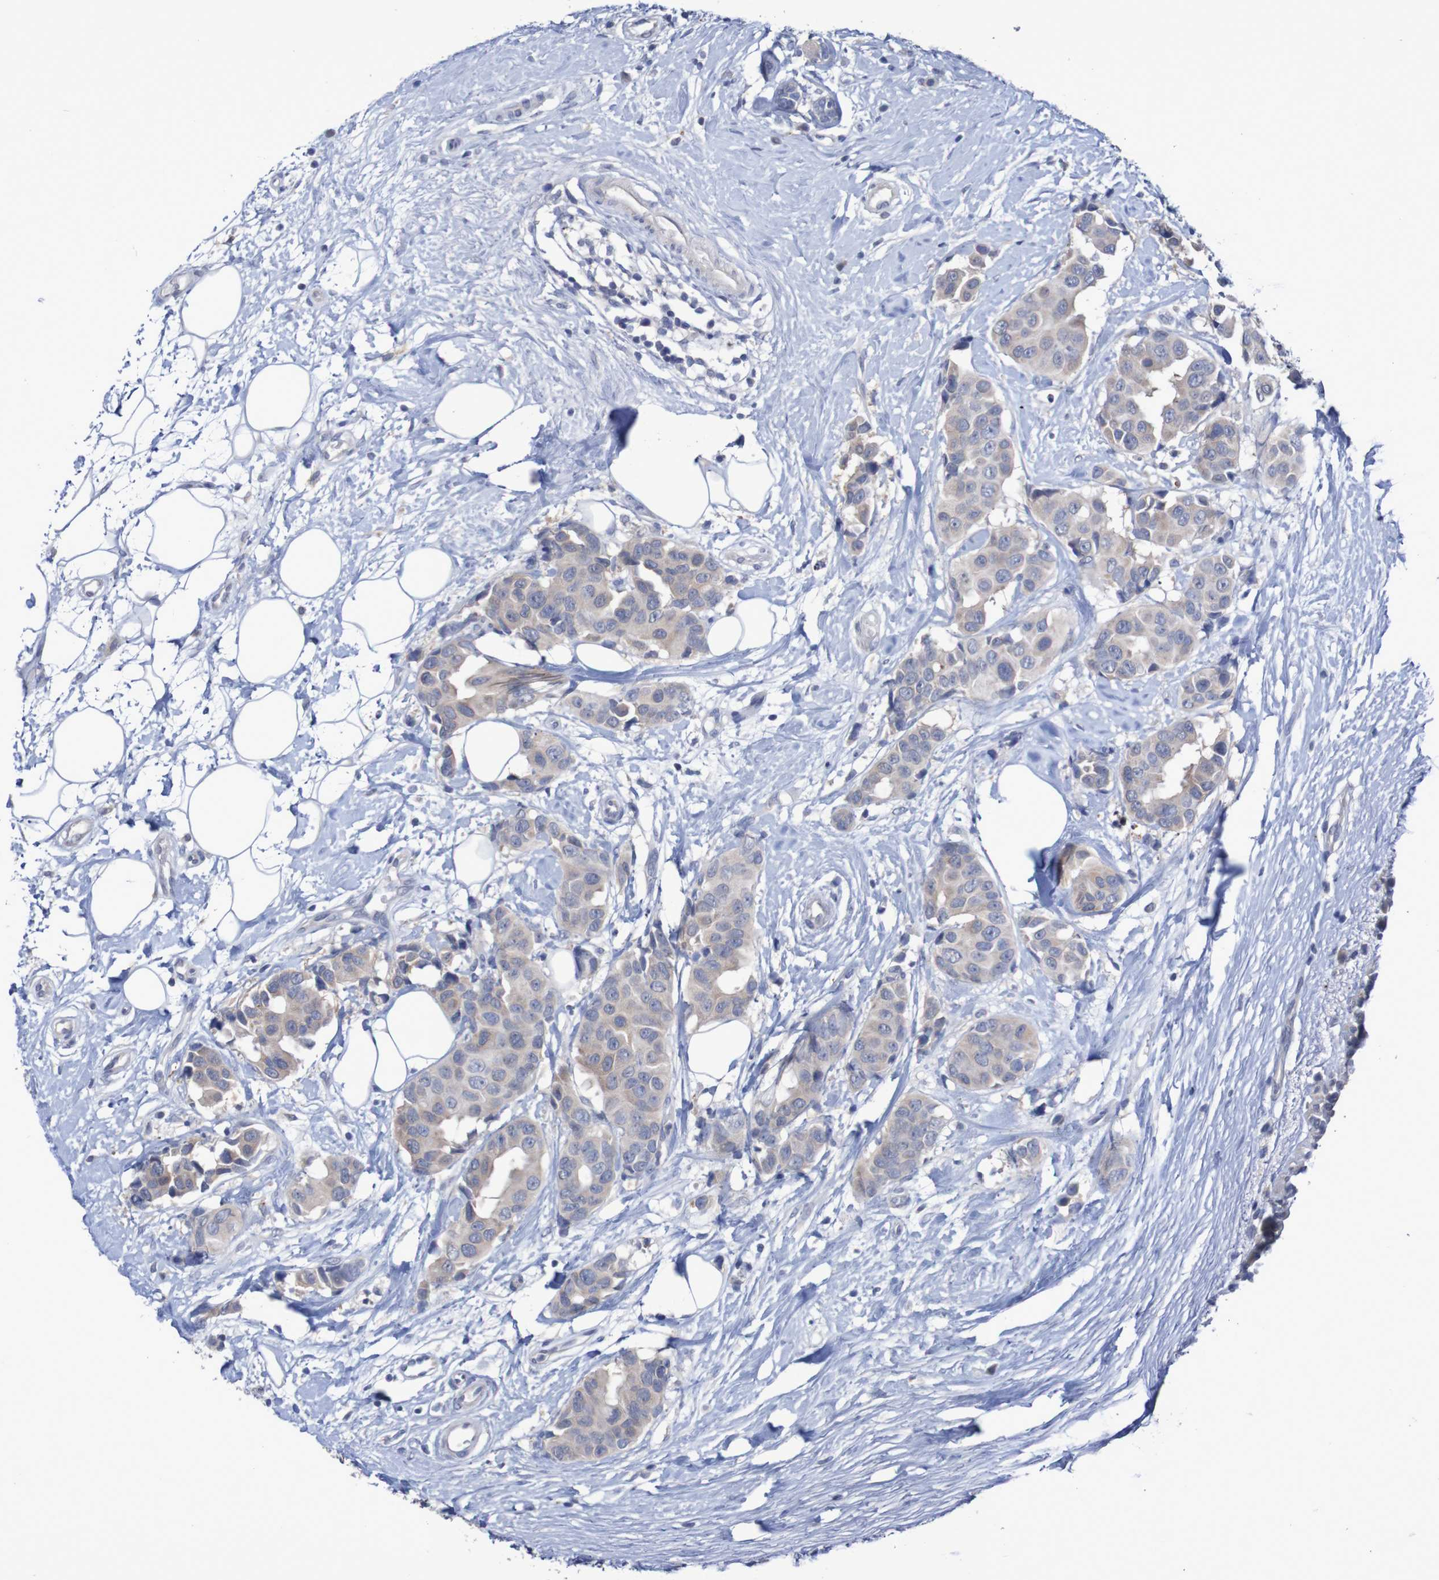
{"staining": {"intensity": "weak", "quantity": "<25%", "location": "cytoplasmic/membranous"}, "tissue": "breast cancer", "cell_type": "Tumor cells", "image_type": "cancer", "snomed": [{"axis": "morphology", "description": "Normal tissue, NOS"}, {"axis": "morphology", "description": "Duct carcinoma"}, {"axis": "topography", "description": "Breast"}], "caption": "This is an immunohistochemistry photomicrograph of human breast intraductal carcinoma. There is no expression in tumor cells.", "gene": "FBP2", "patient": {"sex": "female", "age": 39}}